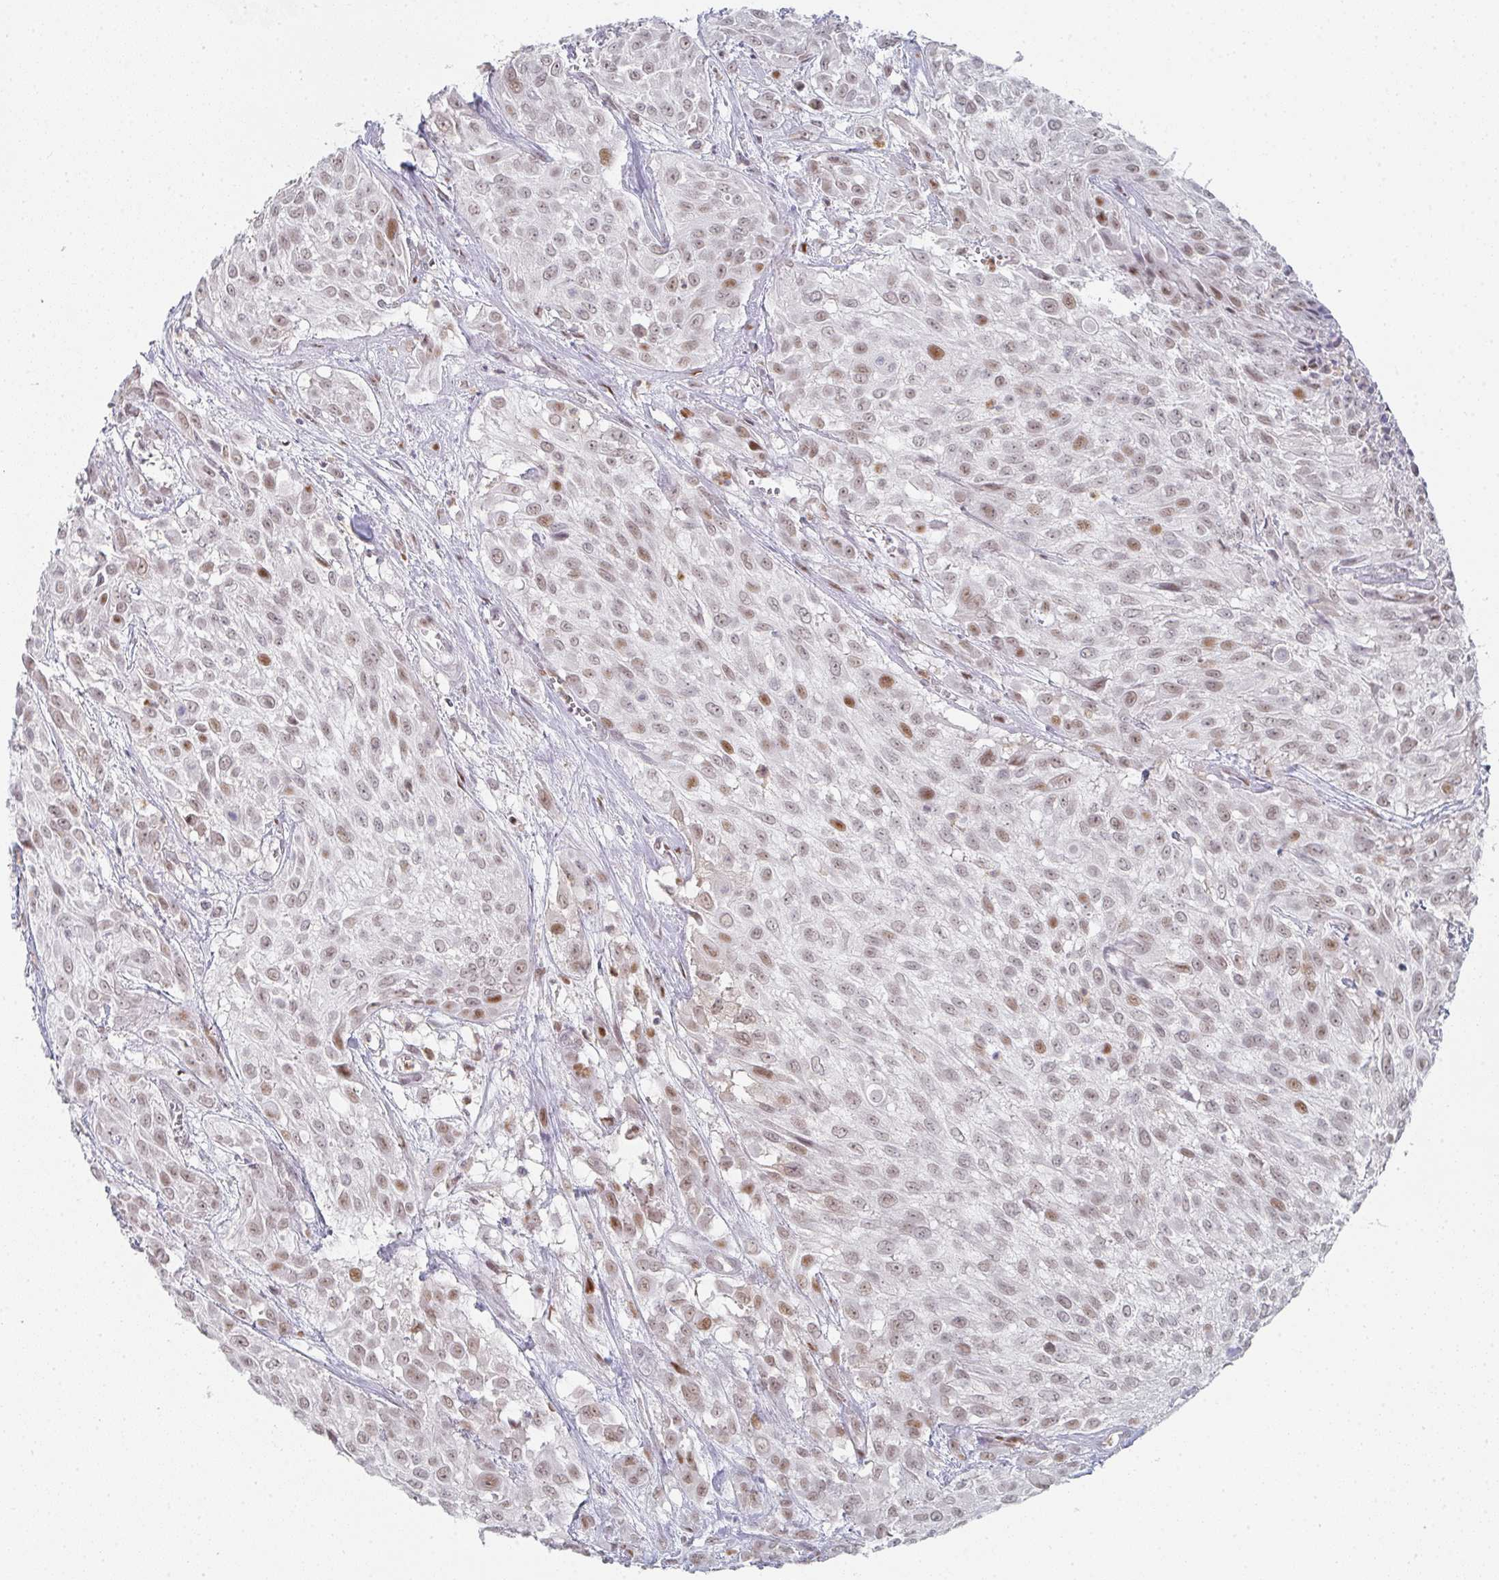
{"staining": {"intensity": "weak", "quantity": ">75%", "location": "nuclear"}, "tissue": "urothelial cancer", "cell_type": "Tumor cells", "image_type": "cancer", "snomed": [{"axis": "morphology", "description": "Urothelial carcinoma, High grade"}, {"axis": "topography", "description": "Urinary bladder"}], "caption": "A histopathology image of urothelial cancer stained for a protein reveals weak nuclear brown staining in tumor cells.", "gene": "LIN54", "patient": {"sex": "male", "age": 57}}